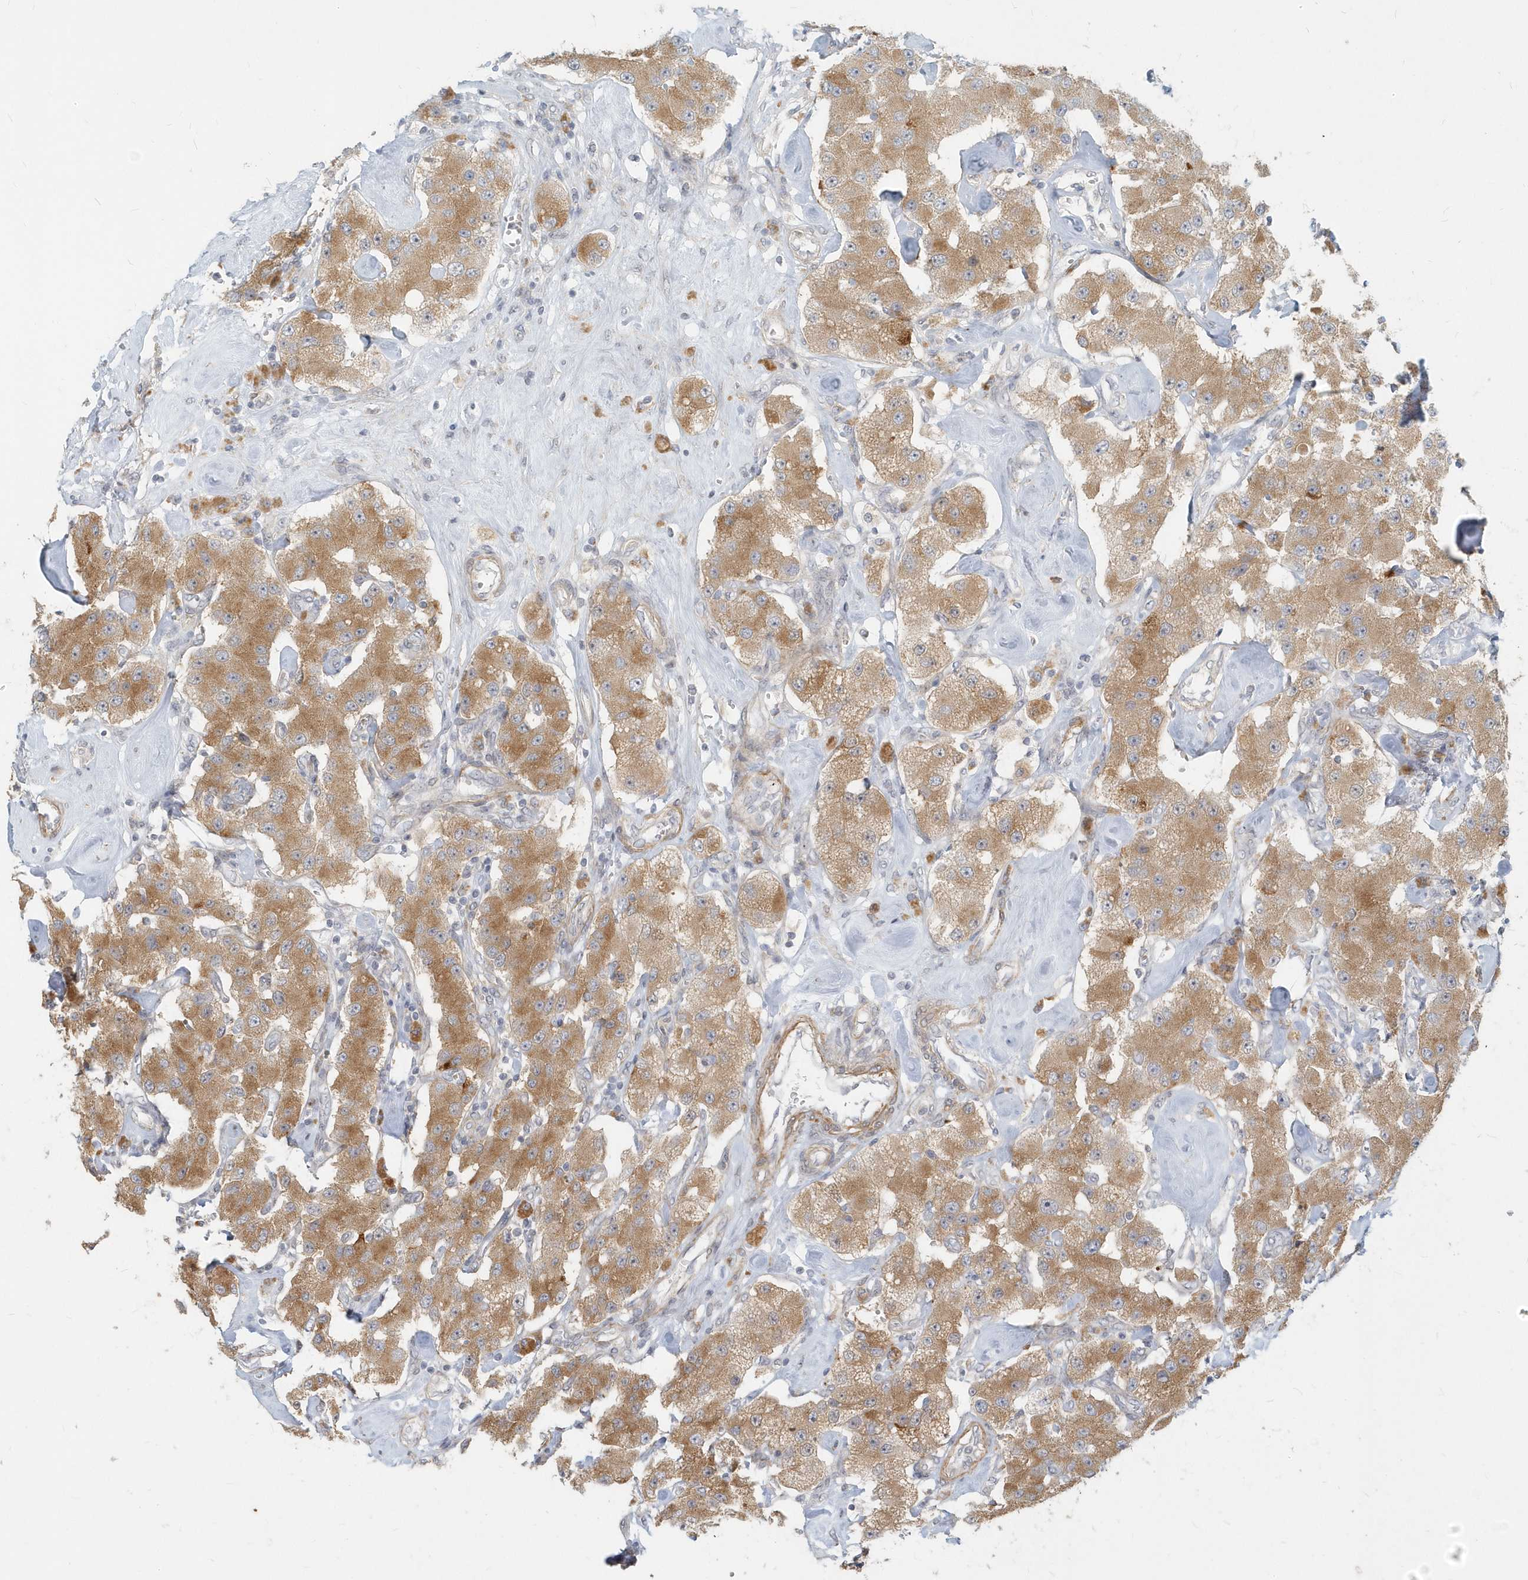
{"staining": {"intensity": "moderate", "quantity": ">75%", "location": "cytoplasmic/membranous"}, "tissue": "carcinoid", "cell_type": "Tumor cells", "image_type": "cancer", "snomed": [{"axis": "morphology", "description": "Carcinoid, malignant, NOS"}, {"axis": "topography", "description": "Pancreas"}], "caption": "IHC of malignant carcinoid demonstrates medium levels of moderate cytoplasmic/membranous positivity in about >75% of tumor cells.", "gene": "NAPB", "patient": {"sex": "male", "age": 41}}